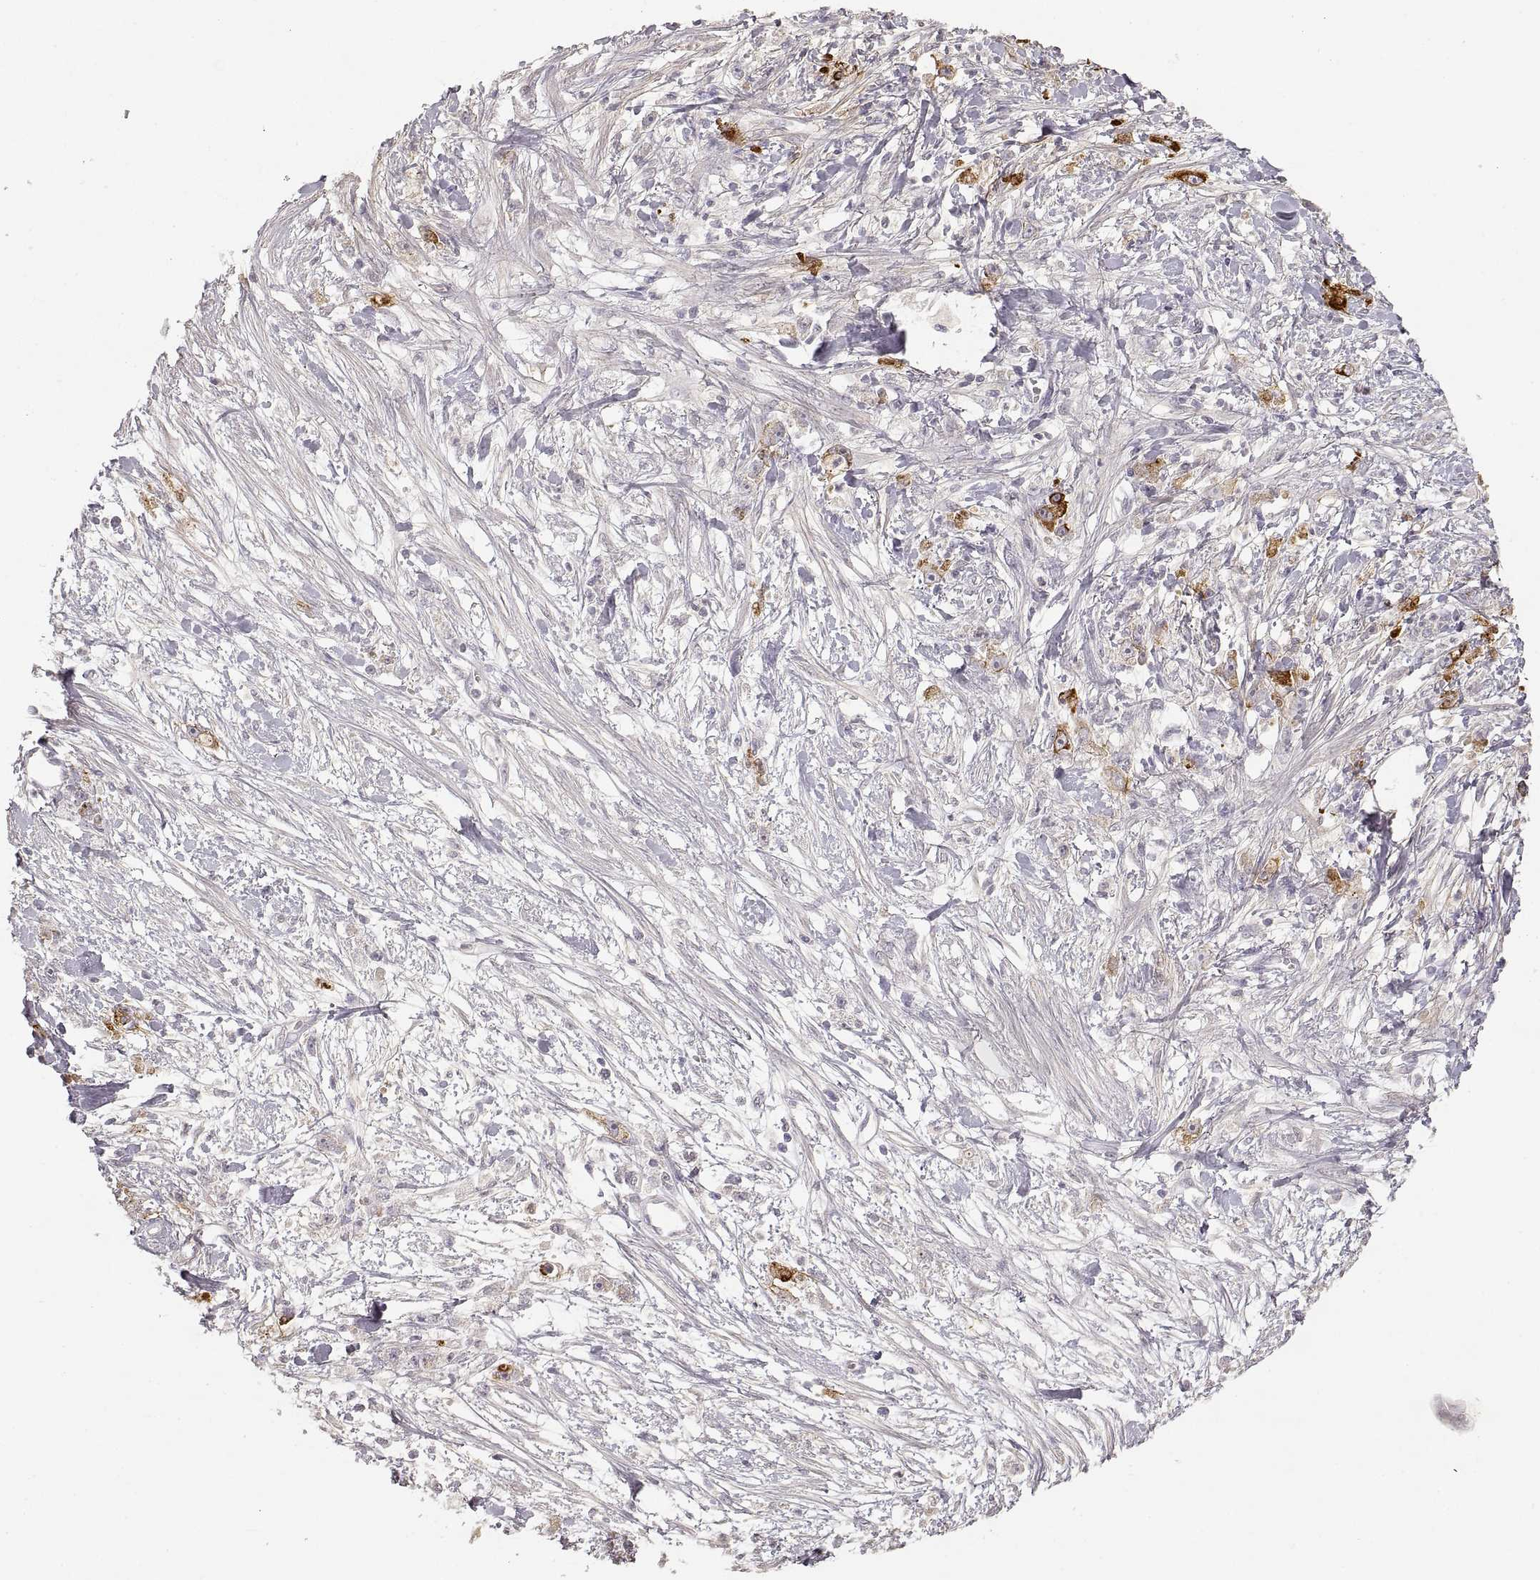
{"staining": {"intensity": "strong", "quantity": "<25%", "location": "cytoplasmic/membranous"}, "tissue": "stomach cancer", "cell_type": "Tumor cells", "image_type": "cancer", "snomed": [{"axis": "morphology", "description": "Adenocarcinoma, NOS"}, {"axis": "topography", "description": "Stomach"}], "caption": "Strong cytoplasmic/membranous staining is identified in about <25% of tumor cells in adenocarcinoma (stomach).", "gene": "LAMC2", "patient": {"sex": "female", "age": 59}}